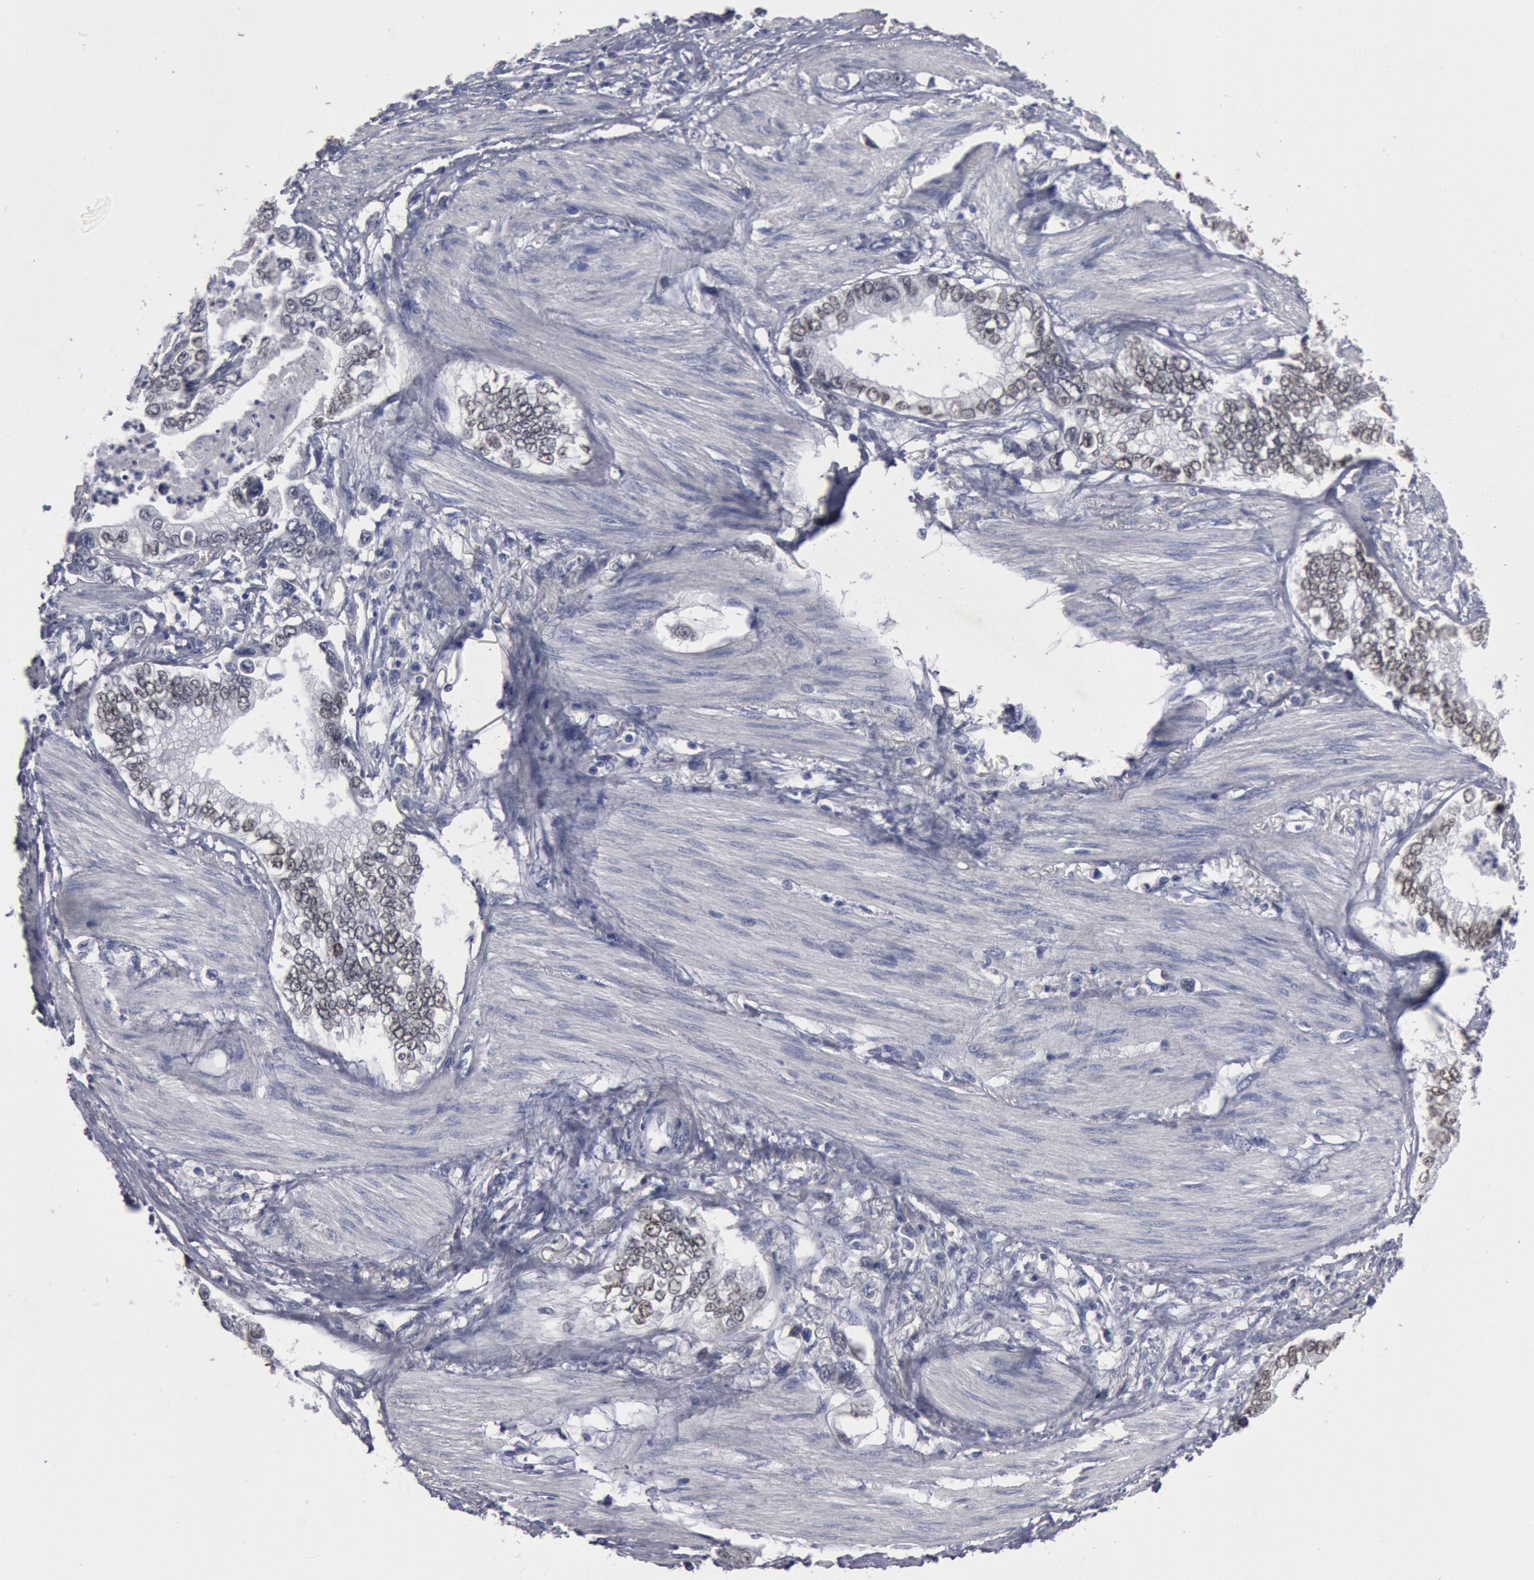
{"staining": {"intensity": "weak", "quantity": "25%-75%", "location": "nuclear"}, "tissue": "stomach cancer", "cell_type": "Tumor cells", "image_type": "cancer", "snomed": [{"axis": "morphology", "description": "Adenocarcinoma, NOS"}, {"axis": "topography", "description": "Pancreas"}, {"axis": "topography", "description": "Stomach, upper"}], "caption": "Stomach cancer (adenocarcinoma) stained with a brown dye displays weak nuclear positive expression in approximately 25%-75% of tumor cells.", "gene": "FOXA2", "patient": {"sex": "male", "age": 77}}